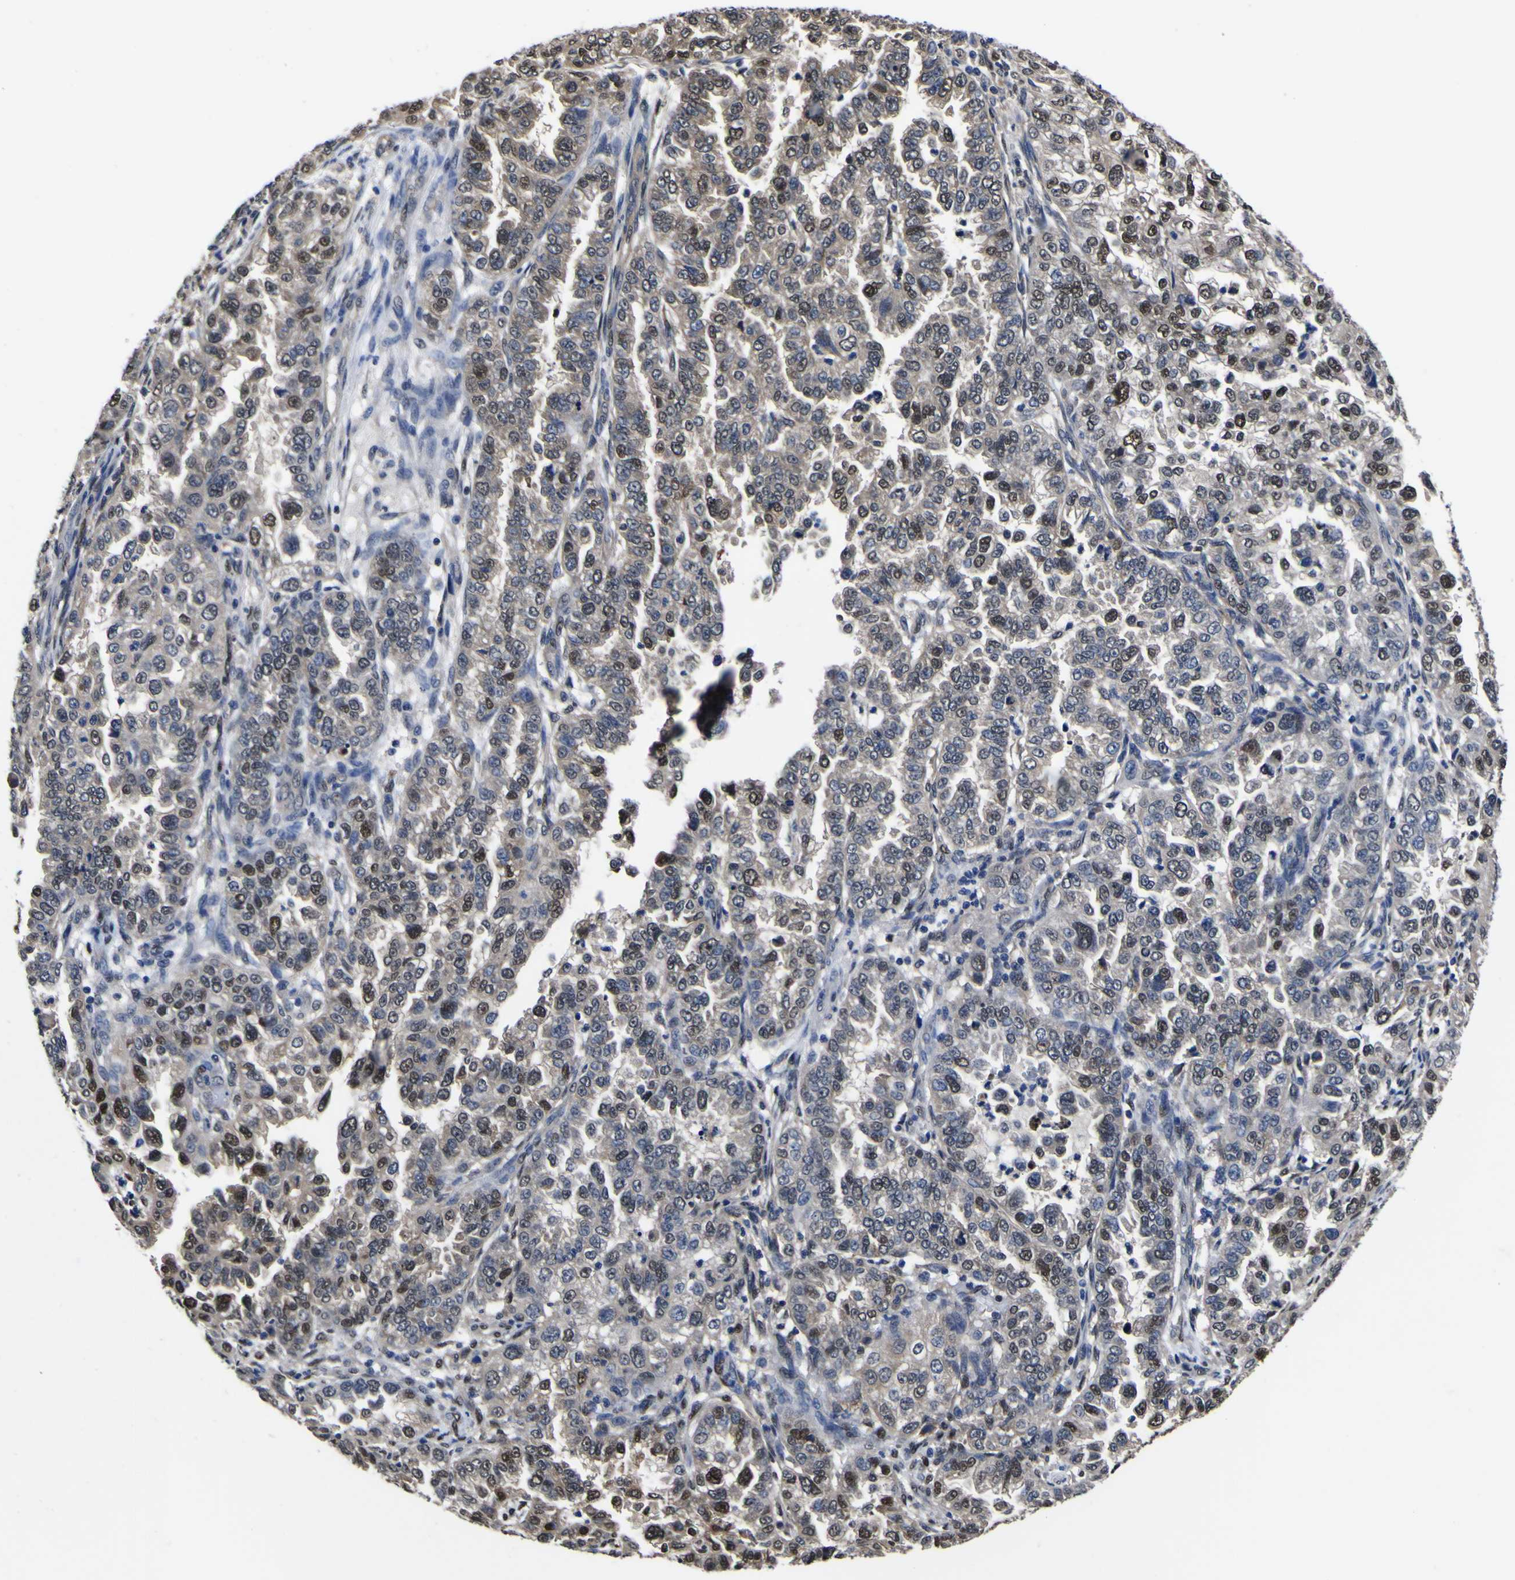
{"staining": {"intensity": "strong", "quantity": "25%-75%", "location": "nuclear"}, "tissue": "endometrial cancer", "cell_type": "Tumor cells", "image_type": "cancer", "snomed": [{"axis": "morphology", "description": "Adenocarcinoma, NOS"}, {"axis": "topography", "description": "Endometrium"}], "caption": "The image demonstrates immunohistochemical staining of adenocarcinoma (endometrial). There is strong nuclear expression is identified in approximately 25%-75% of tumor cells. Immunohistochemistry stains the protein of interest in brown and the nuclei are stained blue.", "gene": "FAM110B", "patient": {"sex": "female", "age": 85}}